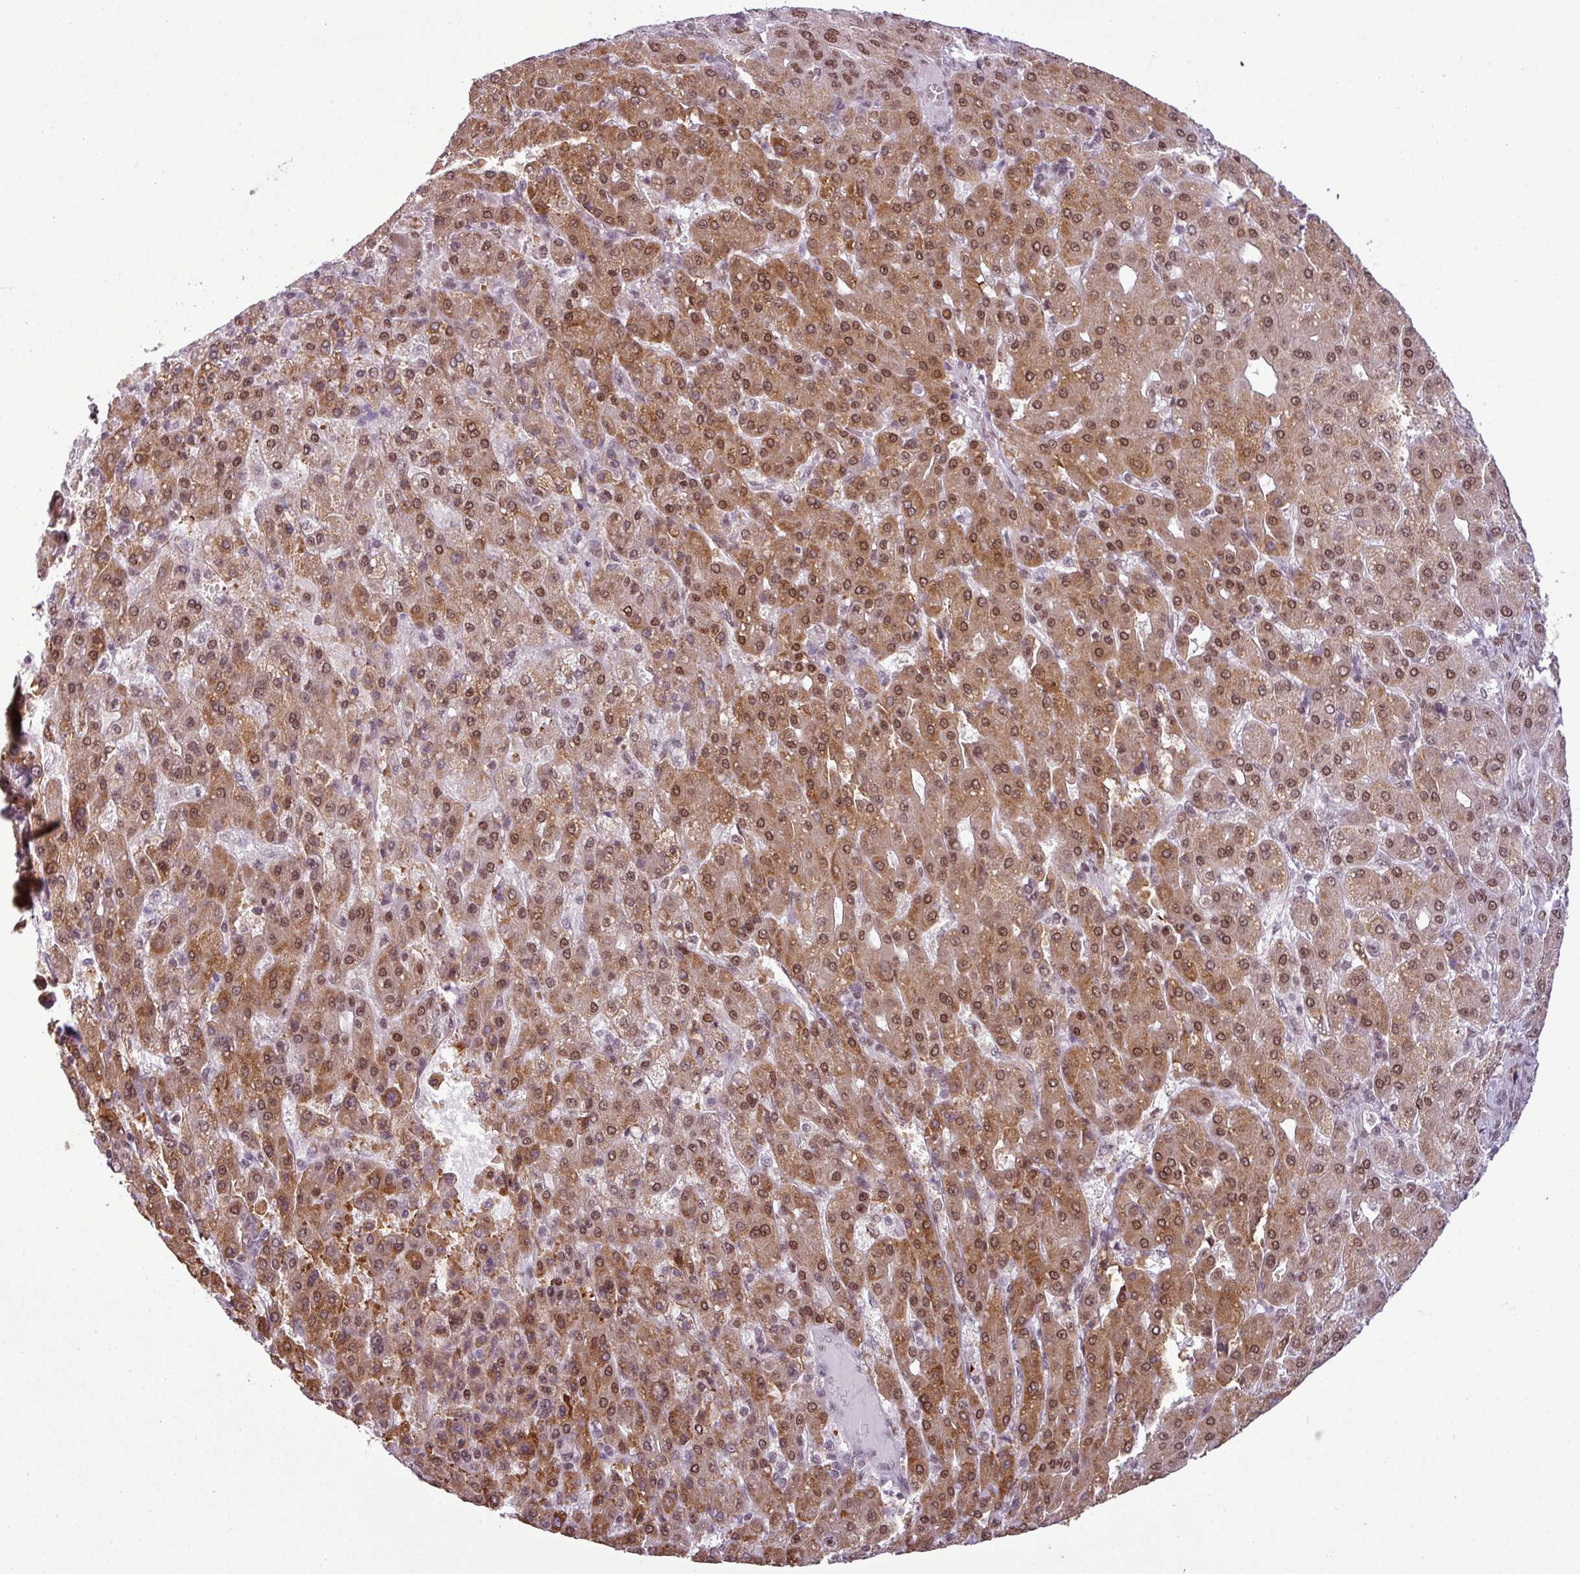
{"staining": {"intensity": "moderate", "quantity": ">75%", "location": "cytoplasmic/membranous,nuclear"}, "tissue": "liver cancer", "cell_type": "Tumor cells", "image_type": "cancer", "snomed": [{"axis": "morphology", "description": "Carcinoma, Hepatocellular, NOS"}, {"axis": "topography", "description": "Liver"}], "caption": "This image displays liver hepatocellular carcinoma stained with immunohistochemistry (IHC) to label a protein in brown. The cytoplasmic/membranous and nuclear of tumor cells show moderate positivity for the protein. Nuclei are counter-stained blue.", "gene": "ARL6IP4", "patient": {"sex": "male", "age": 65}}